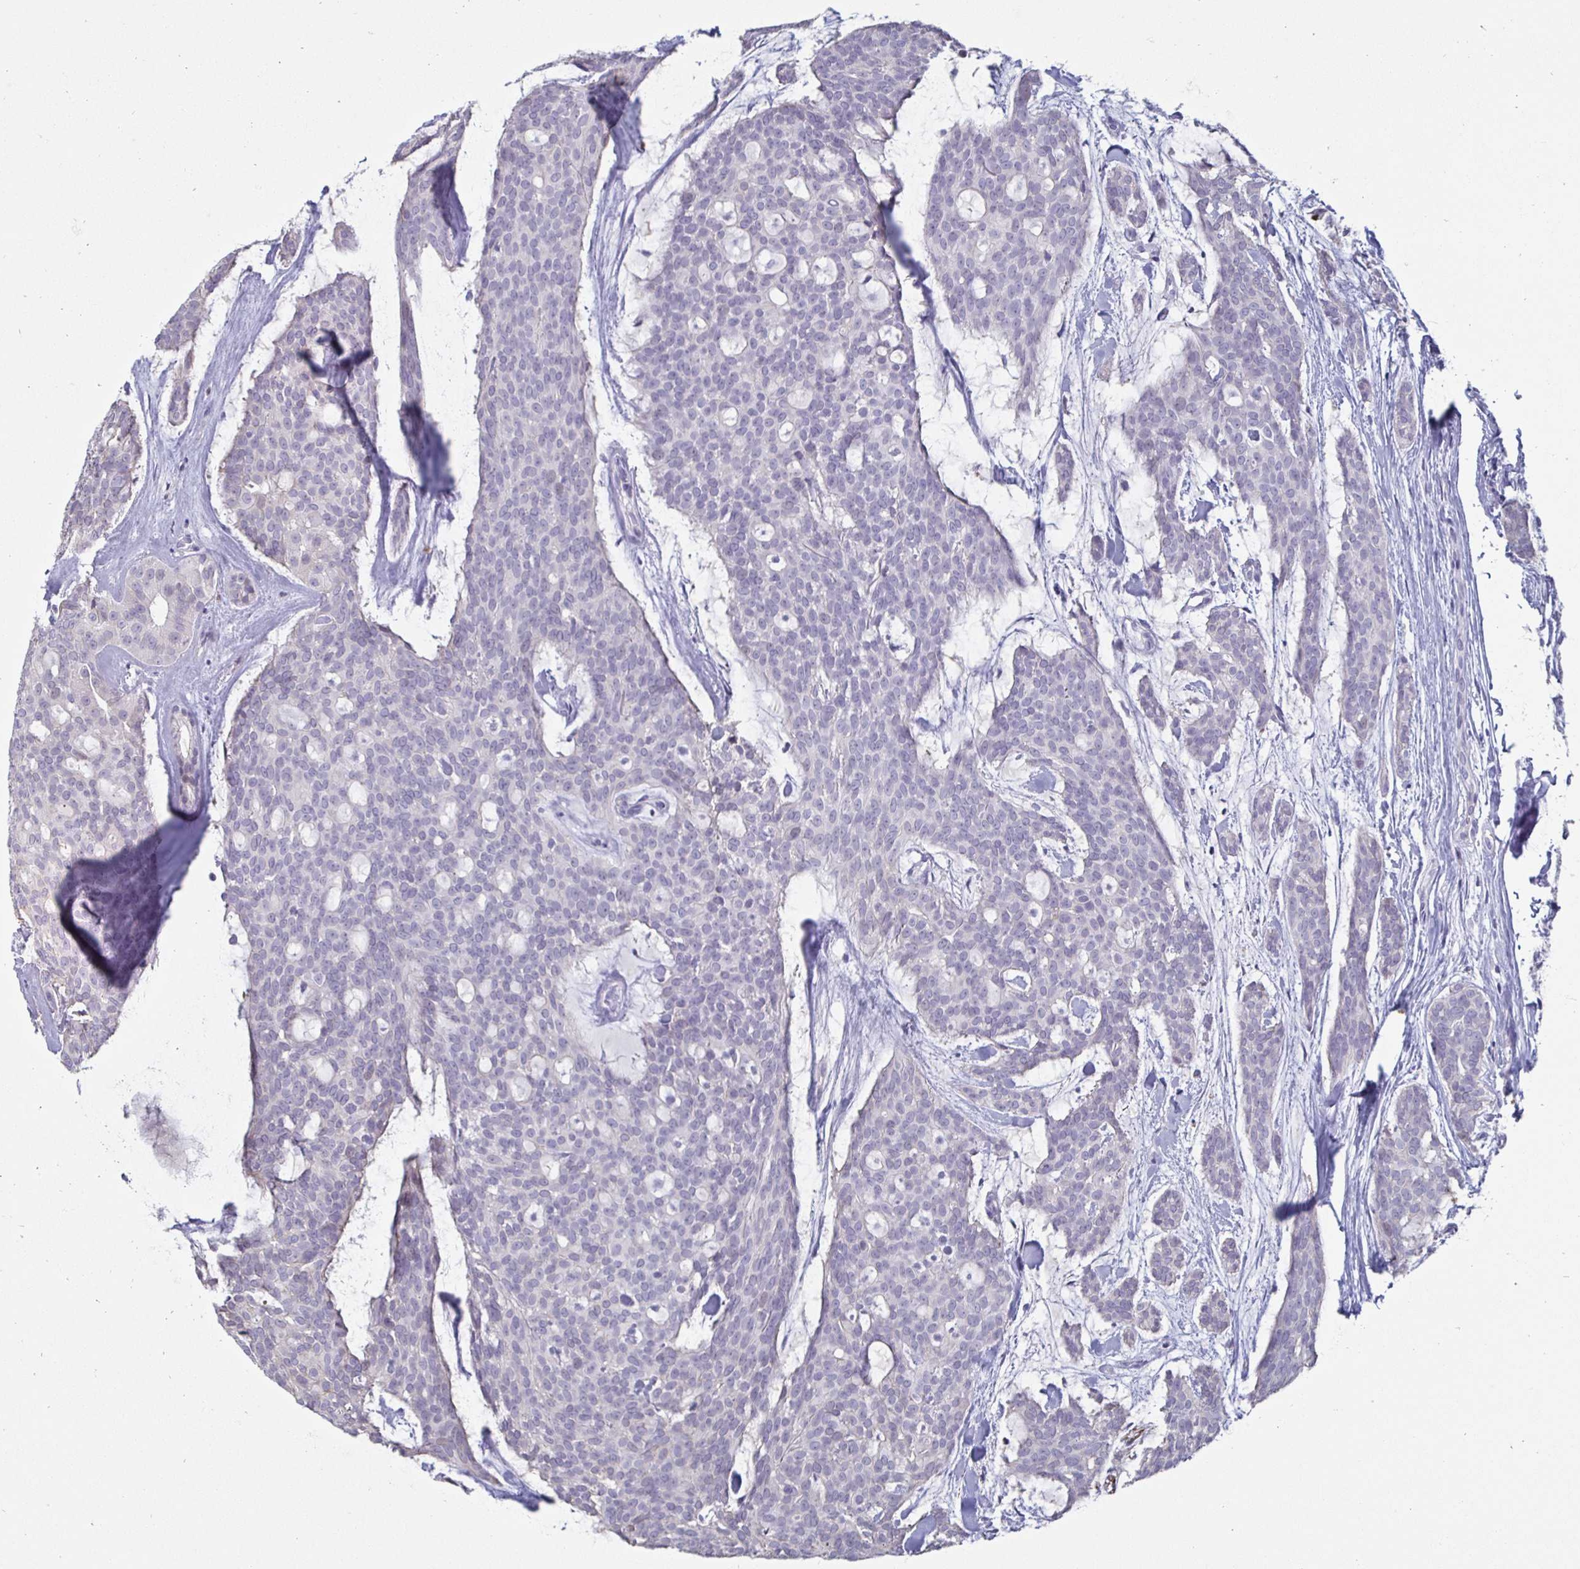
{"staining": {"intensity": "weak", "quantity": "<25%", "location": "cytoplasmic/membranous"}, "tissue": "head and neck cancer", "cell_type": "Tumor cells", "image_type": "cancer", "snomed": [{"axis": "morphology", "description": "Adenocarcinoma, NOS"}, {"axis": "topography", "description": "Head-Neck"}], "caption": "Immunohistochemistry (IHC) of adenocarcinoma (head and neck) displays no positivity in tumor cells.", "gene": "OOSP2", "patient": {"sex": "male", "age": 66}}